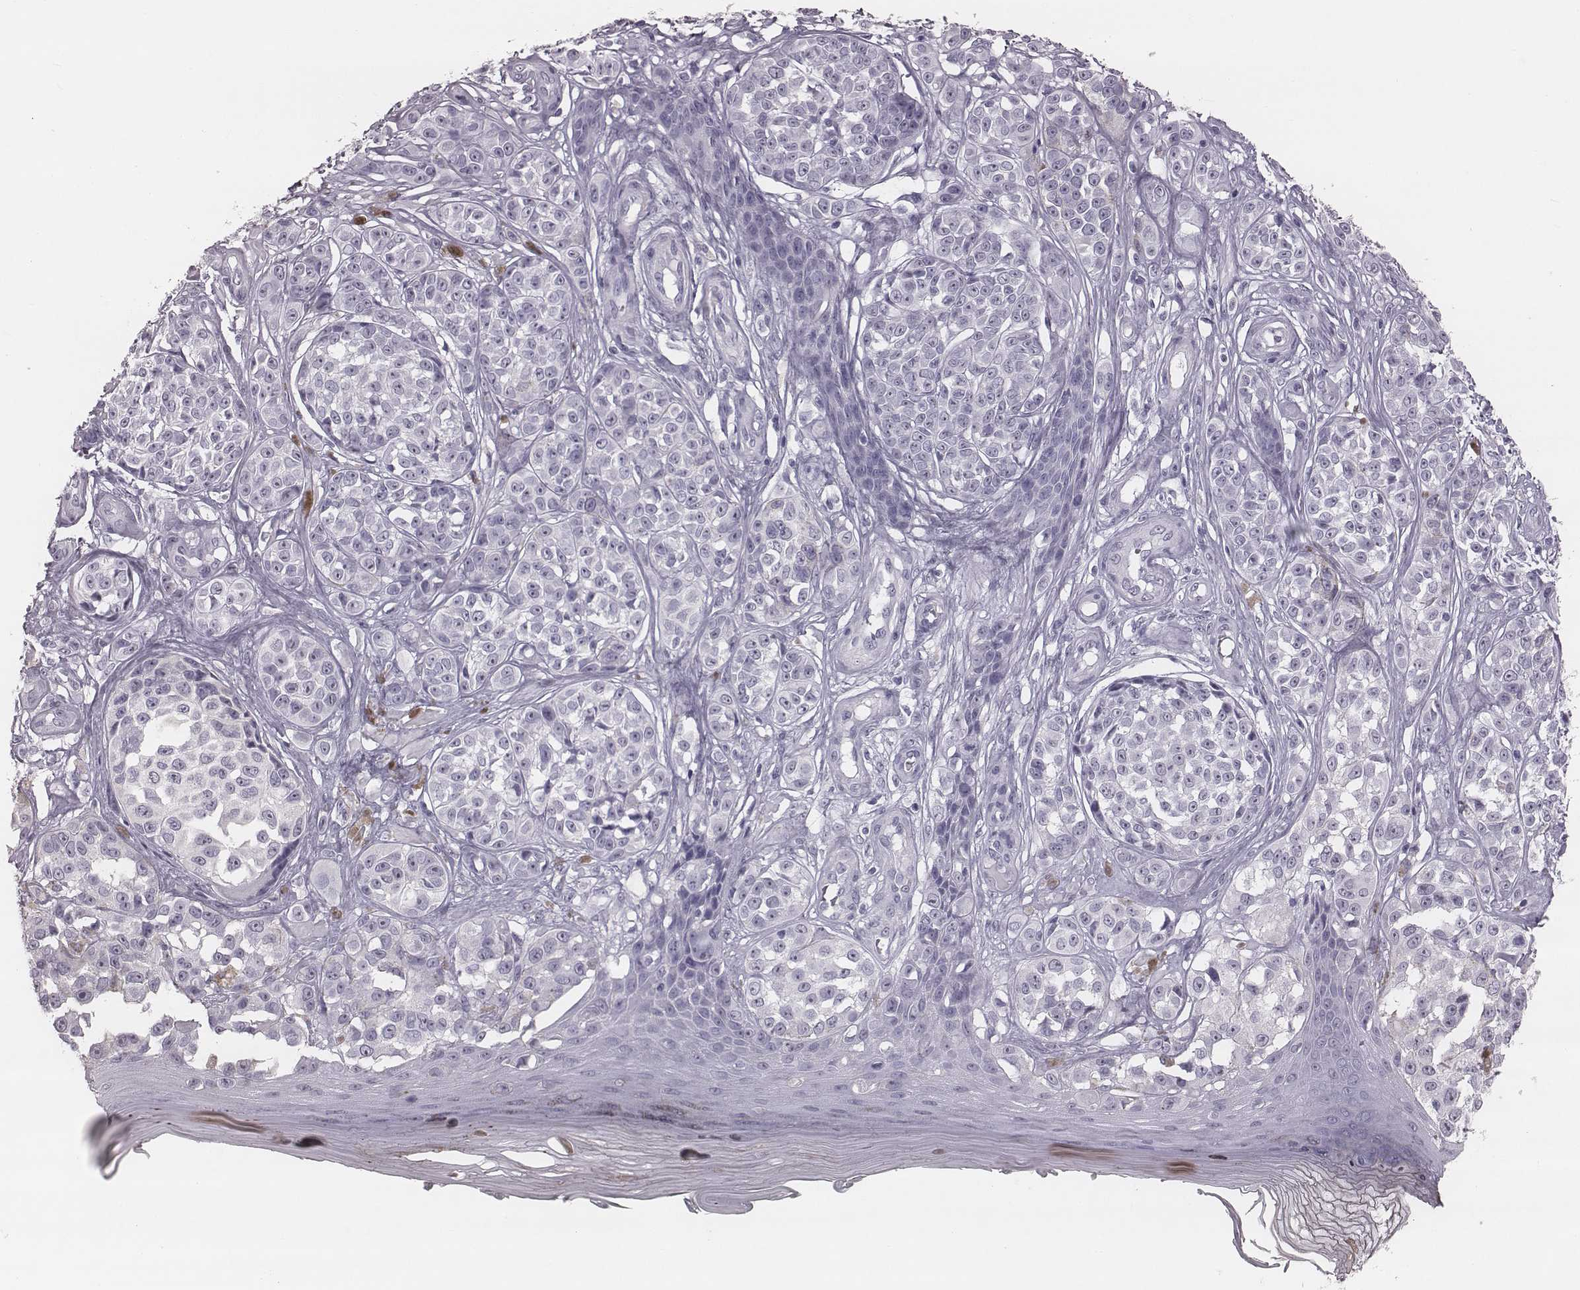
{"staining": {"intensity": "negative", "quantity": "none", "location": "none"}, "tissue": "melanoma", "cell_type": "Tumor cells", "image_type": "cancer", "snomed": [{"axis": "morphology", "description": "Malignant melanoma, NOS"}, {"axis": "topography", "description": "Skin"}], "caption": "Tumor cells are negative for brown protein staining in melanoma. (Stains: DAB (3,3'-diaminobenzidine) IHC with hematoxylin counter stain, Microscopy: brightfield microscopy at high magnification).", "gene": "KRT74", "patient": {"sex": "female", "age": 90}}